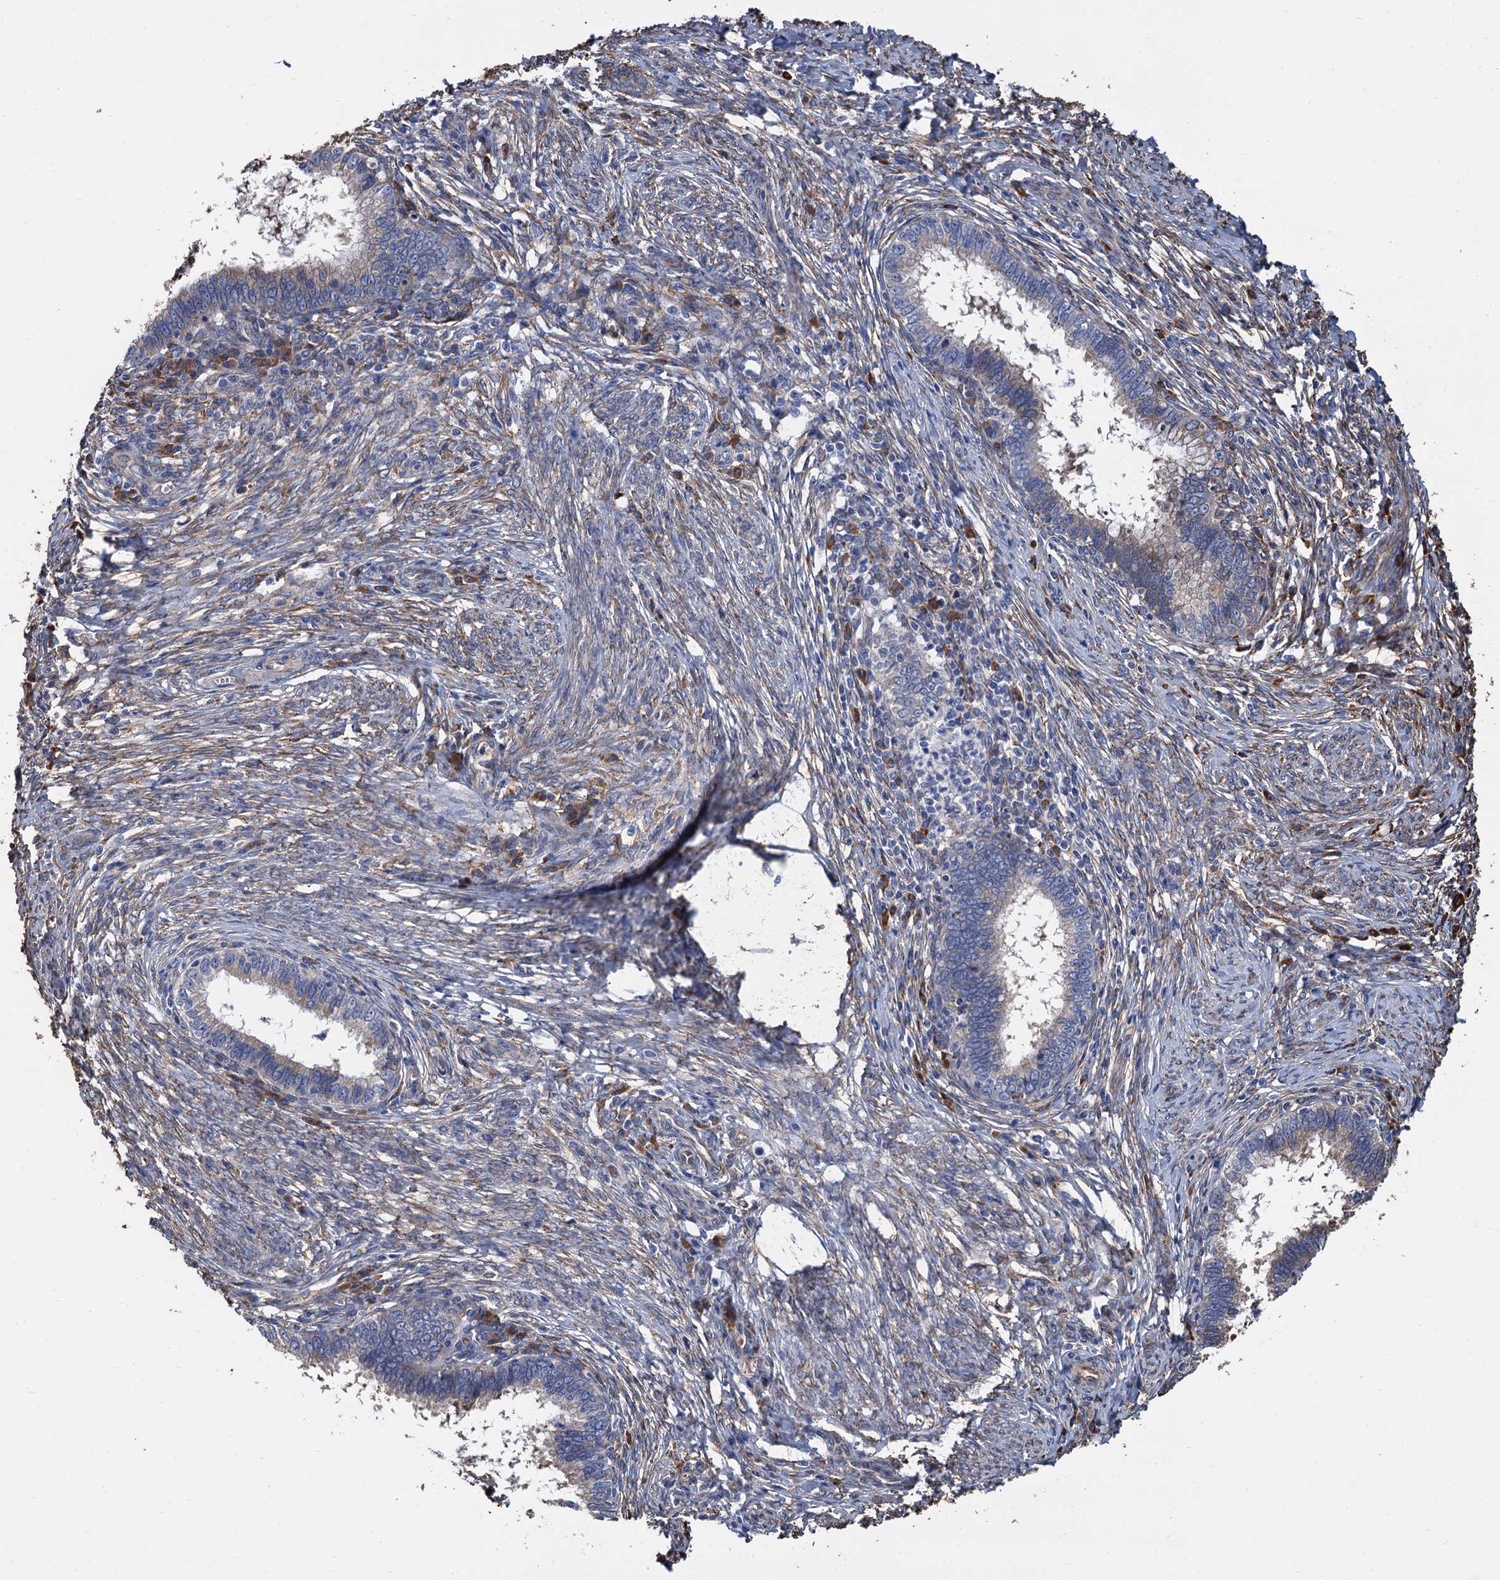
{"staining": {"intensity": "negative", "quantity": "none", "location": "none"}, "tissue": "cervical cancer", "cell_type": "Tumor cells", "image_type": "cancer", "snomed": [{"axis": "morphology", "description": "Adenocarcinoma, NOS"}, {"axis": "topography", "description": "Cervix"}], "caption": "Cervical adenocarcinoma was stained to show a protein in brown. There is no significant positivity in tumor cells.", "gene": "CNNM1", "patient": {"sex": "female", "age": 36}}